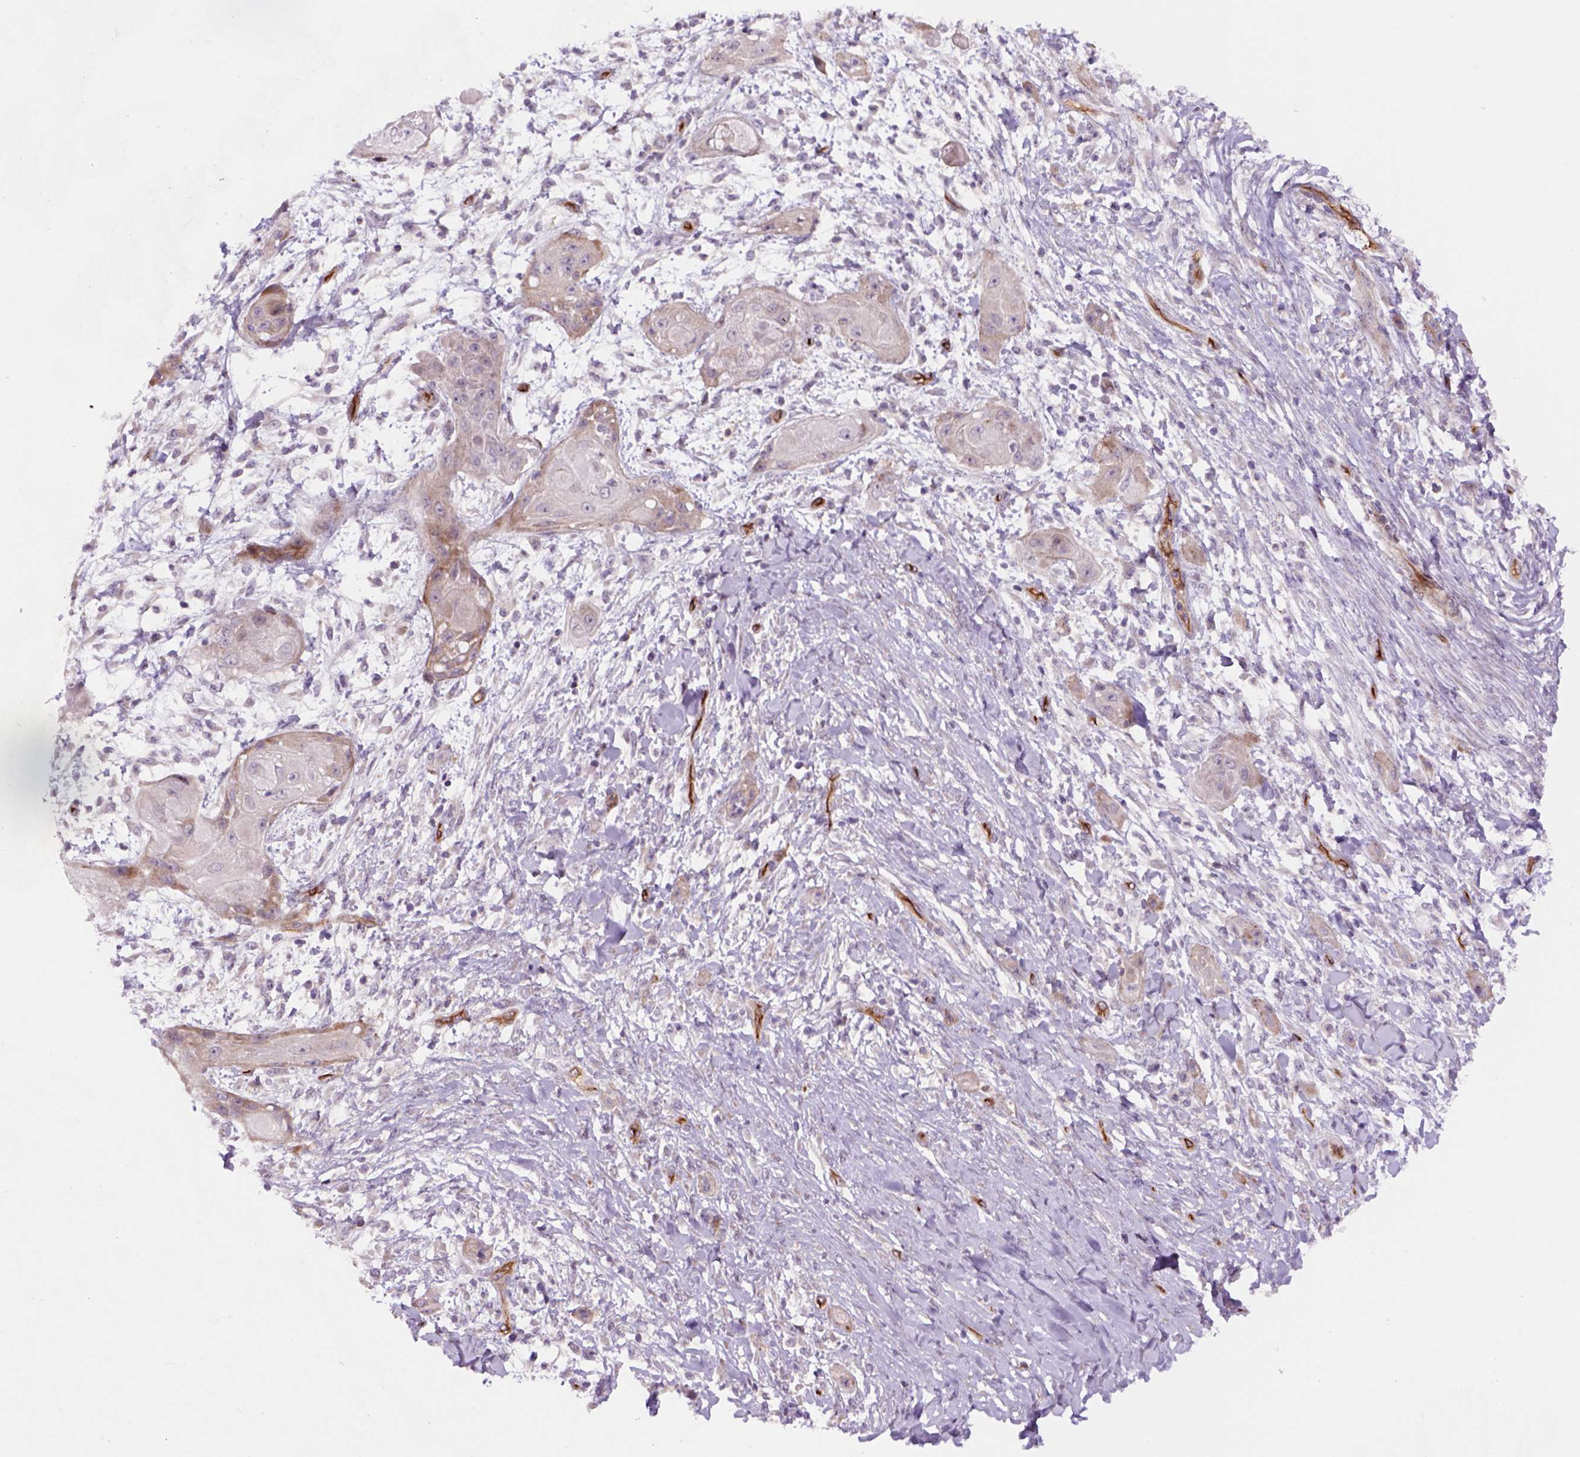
{"staining": {"intensity": "moderate", "quantity": "<25%", "location": "cytoplasmic/membranous"}, "tissue": "skin cancer", "cell_type": "Tumor cells", "image_type": "cancer", "snomed": [{"axis": "morphology", "description": "Squamous cell carcinoma, NOS"}, {"axis": "topography", "description": "Skin"}], "caption": "Protein staining shows moderate cytoplasmic/membranous expression in about <25% of tumor cells in skin cancer (squamous cell carcinoma). Nuclei are stained in blue.", "gene": "VSTM5", "patient": {"sex": "male", "age": 62}}